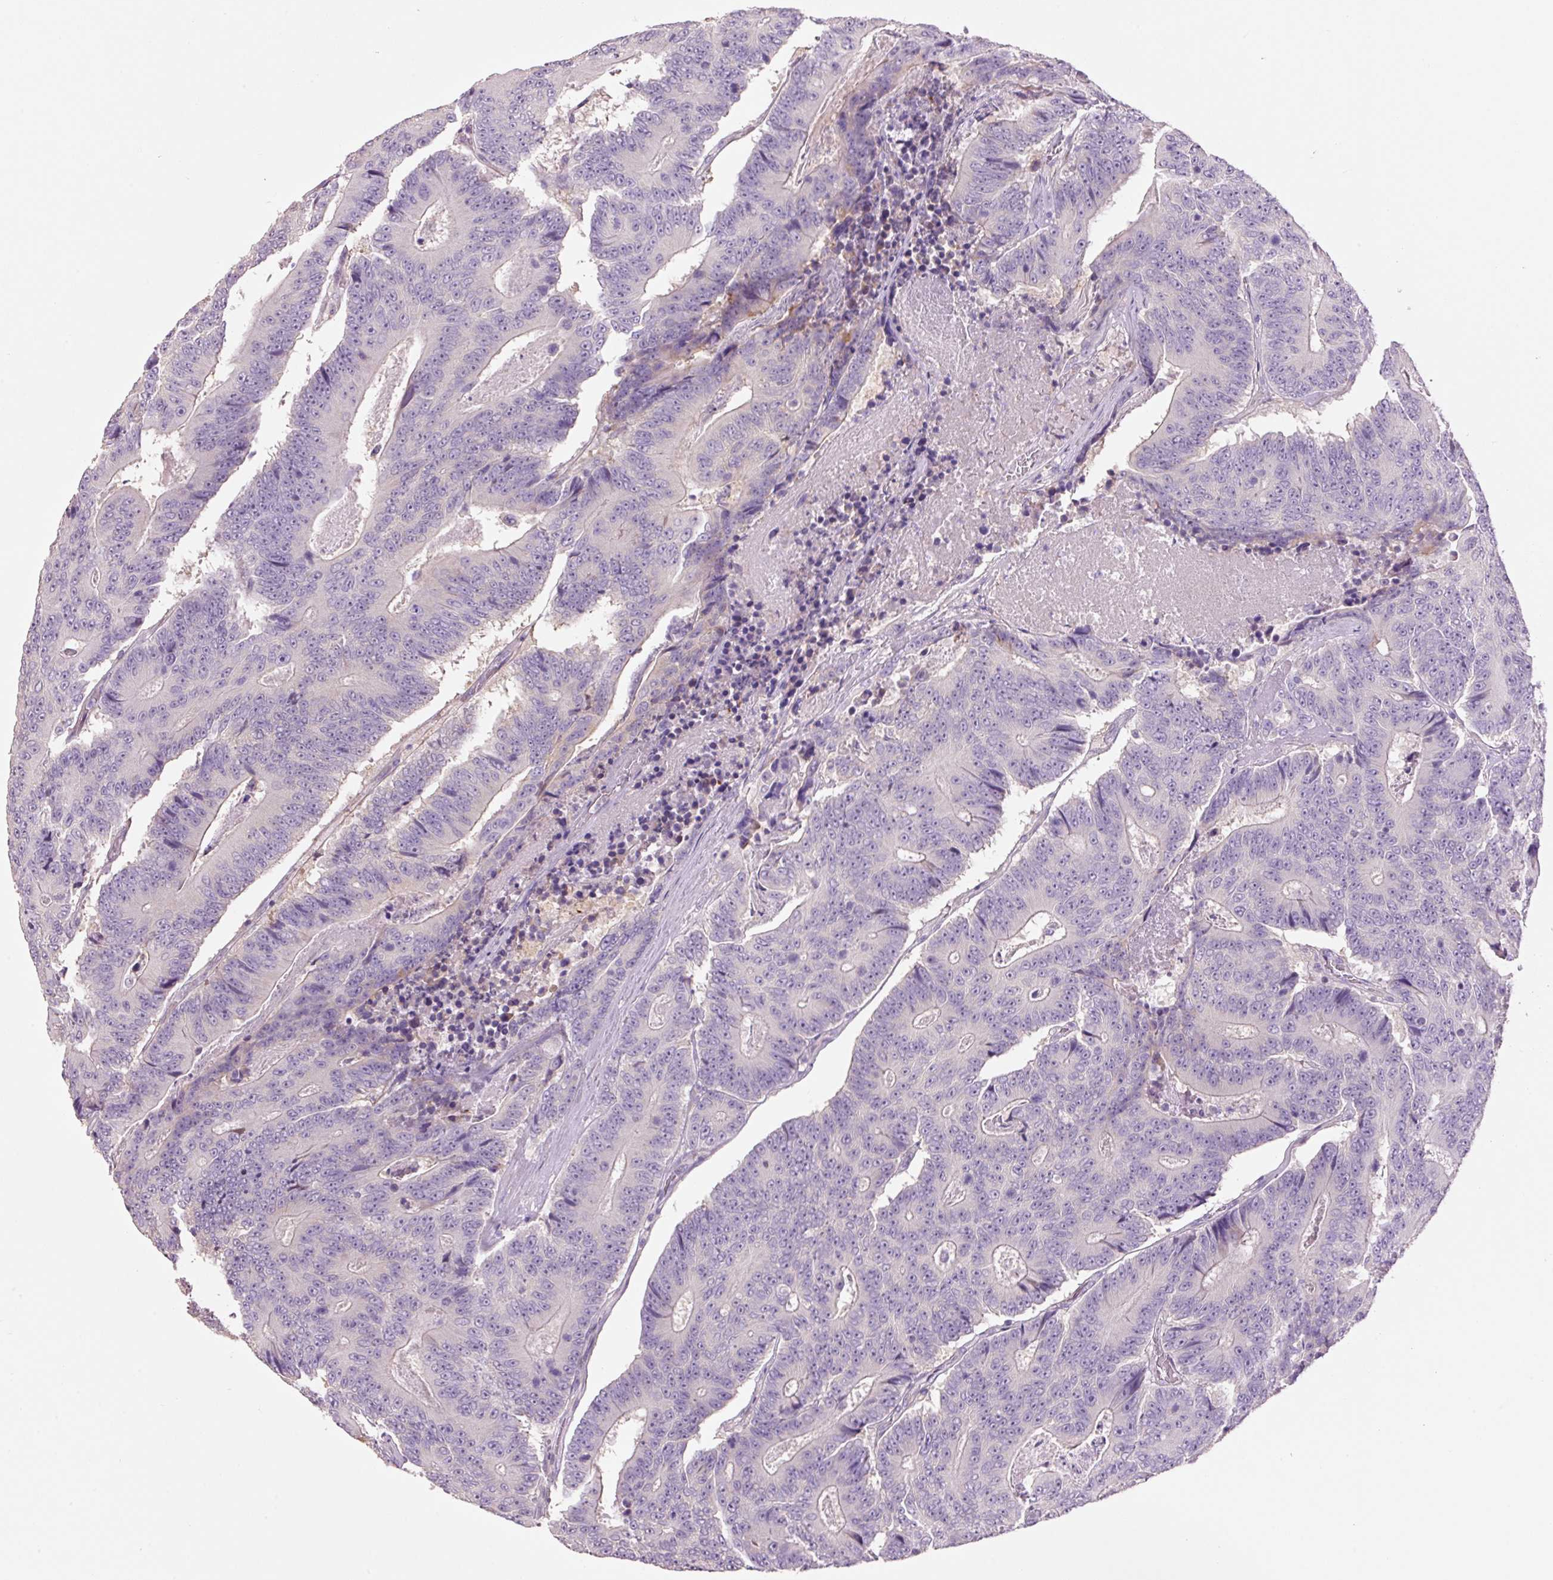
{"staining": {"intensity": "negative", "quantity": "none", "location": "none"}, "tissue": "colorectal cancer", "cell_type": "Tumor cells", "image_type": "cancer", "snomed": [{"axis": "morphology", "description": "Adenocarcinoma, NOS"}, {"axis": "topography", "description": "Colon"}], "caption": "The micrograph displays no staining of tumor cells in adenocarcinoma (colorectal). (Brightfield microscopy of DAB (3,3'-diaminobenzidine) immunohistochemistry (IHC) at high magnification).", "gene": "HAX1", "patient": {"sex": "male", "age": 83}}